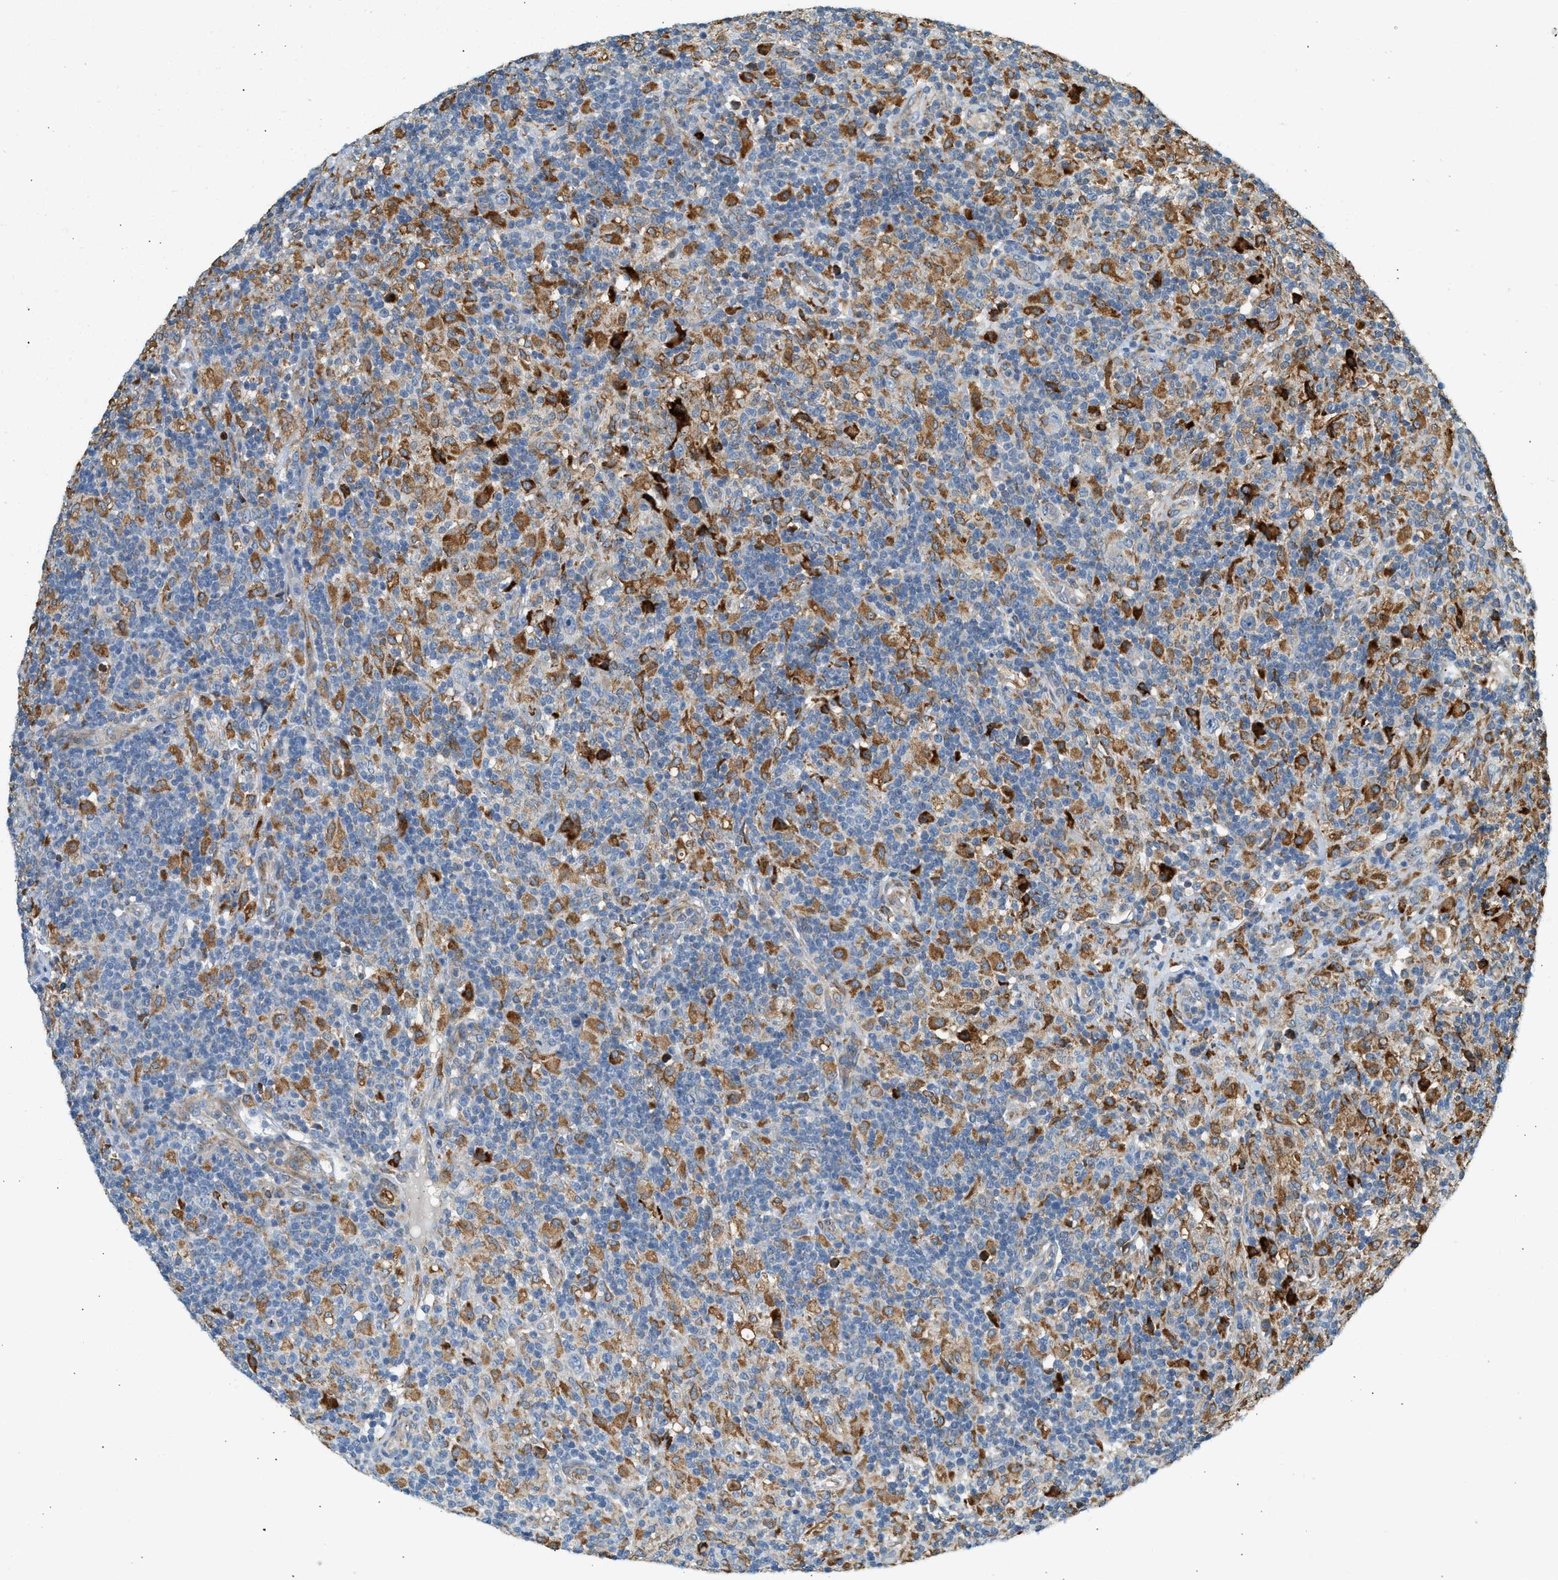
{"staining": {"intensity": "negative", "quantity": "none", "location": "none"}, "tissue": "lymphoma", "cell_type": "Tumor cells", "image_type": "cancer", "snomed": [{"axis": "morphology", "description": "Hodgkin's disease, NOS"}, {"axis": "topography", "description": "Lymph node"}], "caption": "Immunohistochemistry (IHC) micrograph of human lymphoma stained for a protein (brown), which demonstrates no staining in tumor cells.", "gene": "CTSB", "patient": {"sex": "male", "age": 70}}